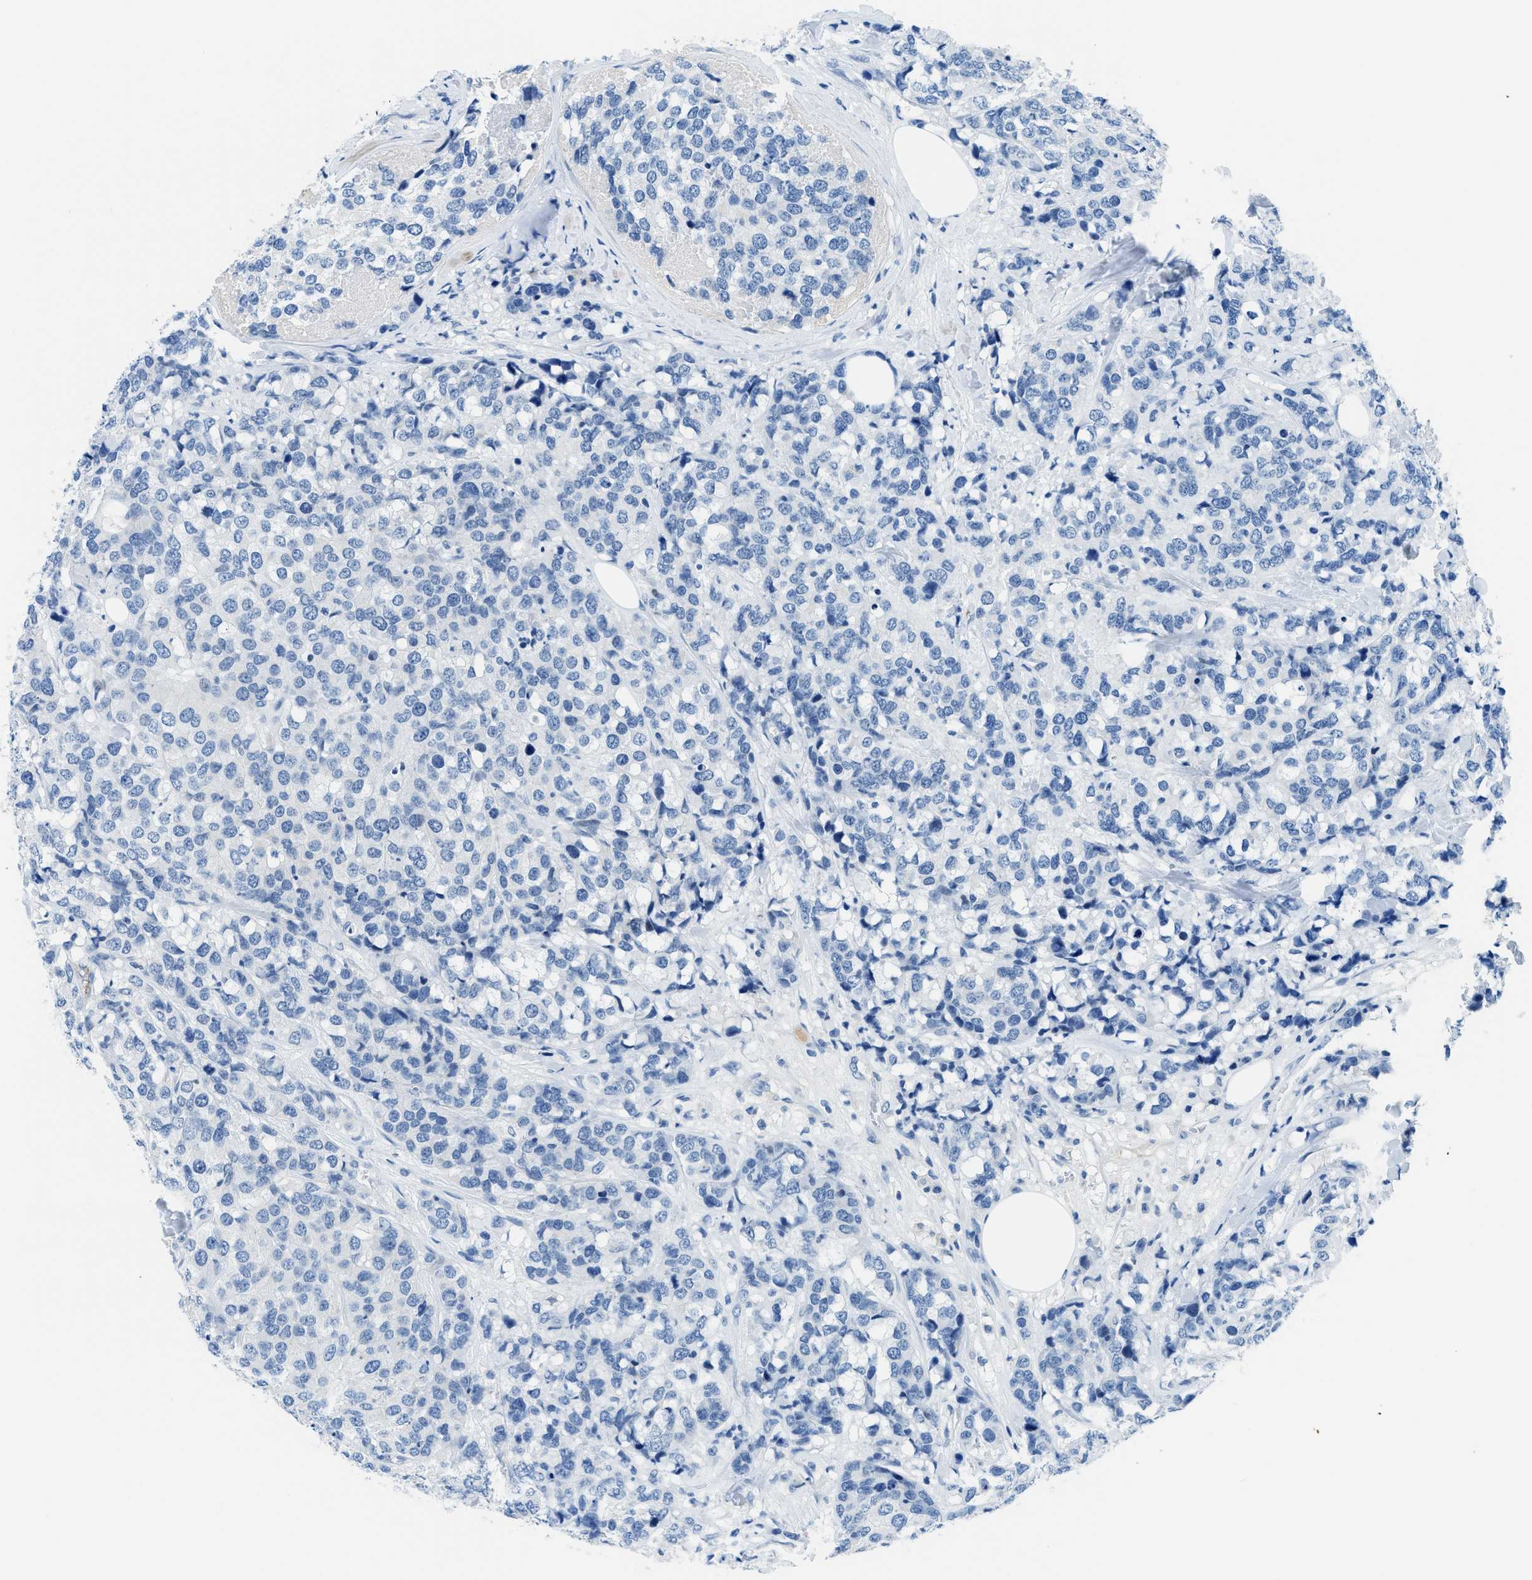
{"staining": {"intensity": "negative", "quantity": "none", "location": "none"}, "tissue": "breast cancer", "cell_type": "Tumor cells", "image_type": "cancer", "snomed": [{"axis": "morphology", "description": "Lobular carcinoma"}, {"axis": "topography", "description": "Breast"}], "caption": "Protein analysis of breast cancer (lobular carcinoma) displays no significant positivity in tumor cells.", "gene": "MBL2", "patient": {"sex": "female", "age": 59}}